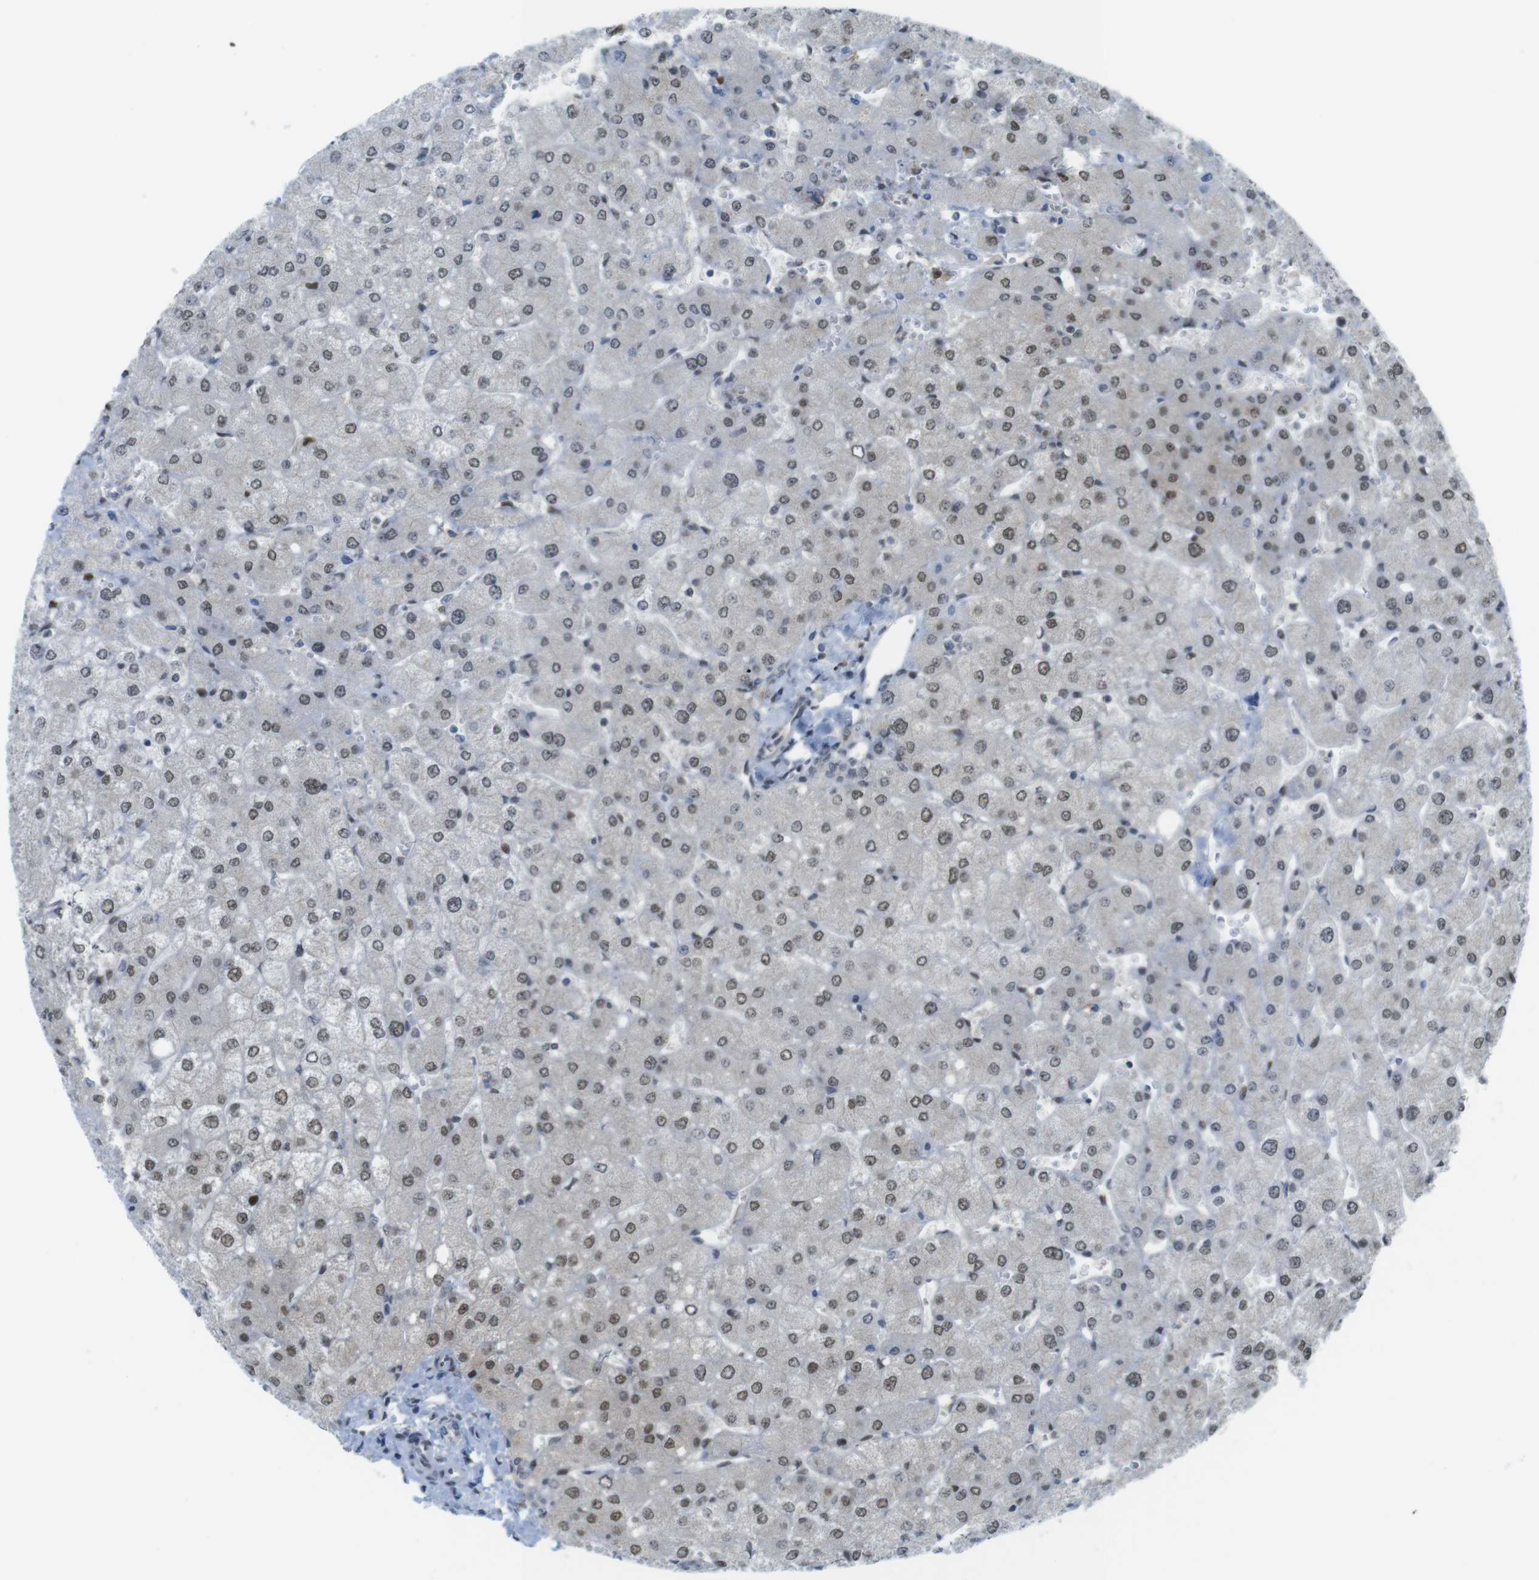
{"staining": {"intensity": "weak", "quantity": "25%-75%", "location": "nuclear"}, "tissue": "liver", "cell_type": "Cholangiocytes", "image_type": "normal", "snomed": [{"axis": "morphology", "description": "Normal tissue, NOS"}, {"axis": "topography", "description": "Liver"}], "caption": "Protein analysis of unremarkable liver reveals weak nuclear staining in approximately 25%-75% of cholangiocytes. The protein is stained brown, and the nuclei are stained in blue (DAB (3,3'-diaminobenzidine) IHC with brightfield microscopy, high magnification).", "gene": "UBB", "patient": {"sex": "male", "age": 55}}